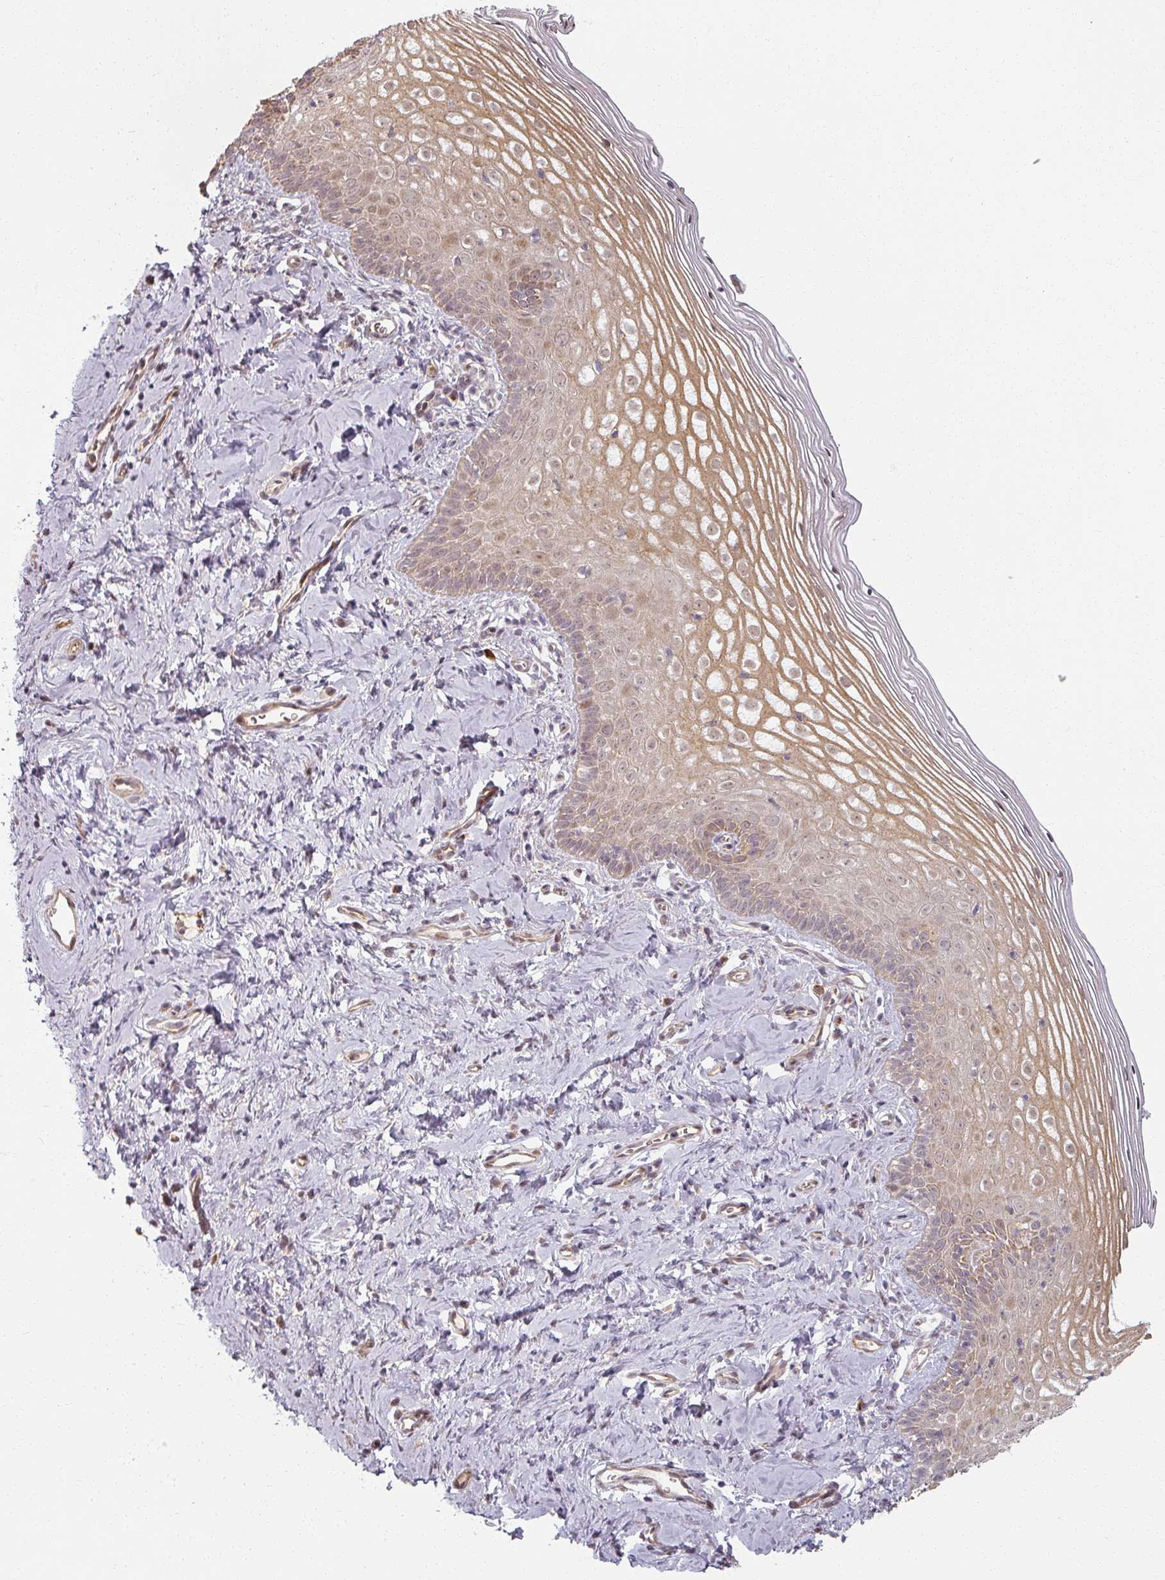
{"staining": {"intensity": "moderate", "quantity": ">75%", "location": "cytoplasmic/membranous,nuclear"}, "tissue": "cervix", "cell_type": "Glandular cells", "image_type": "normal", "snomed": [{"axis": "morphology", "description": "Normal tissue, NOS"}, {"axis": "topography", "description": "Cervix"}], "caption": "Immunohistochemistry staining of normal cervix, which demonstrates medium levels of moderate cytoplasmic/membranous,nuclear positivity in approximately >75% of glandular cells indicating moderate cytoplasmic/membranous,nuclear protein staining. The staining was performed using DAB (3,3'-diaminobenzidine) (brown) for protein detection and nuclei were counterstained in hematoxylin (blue).", "gene": "MED19", "patient": {"sex": "female", "age": 44}}